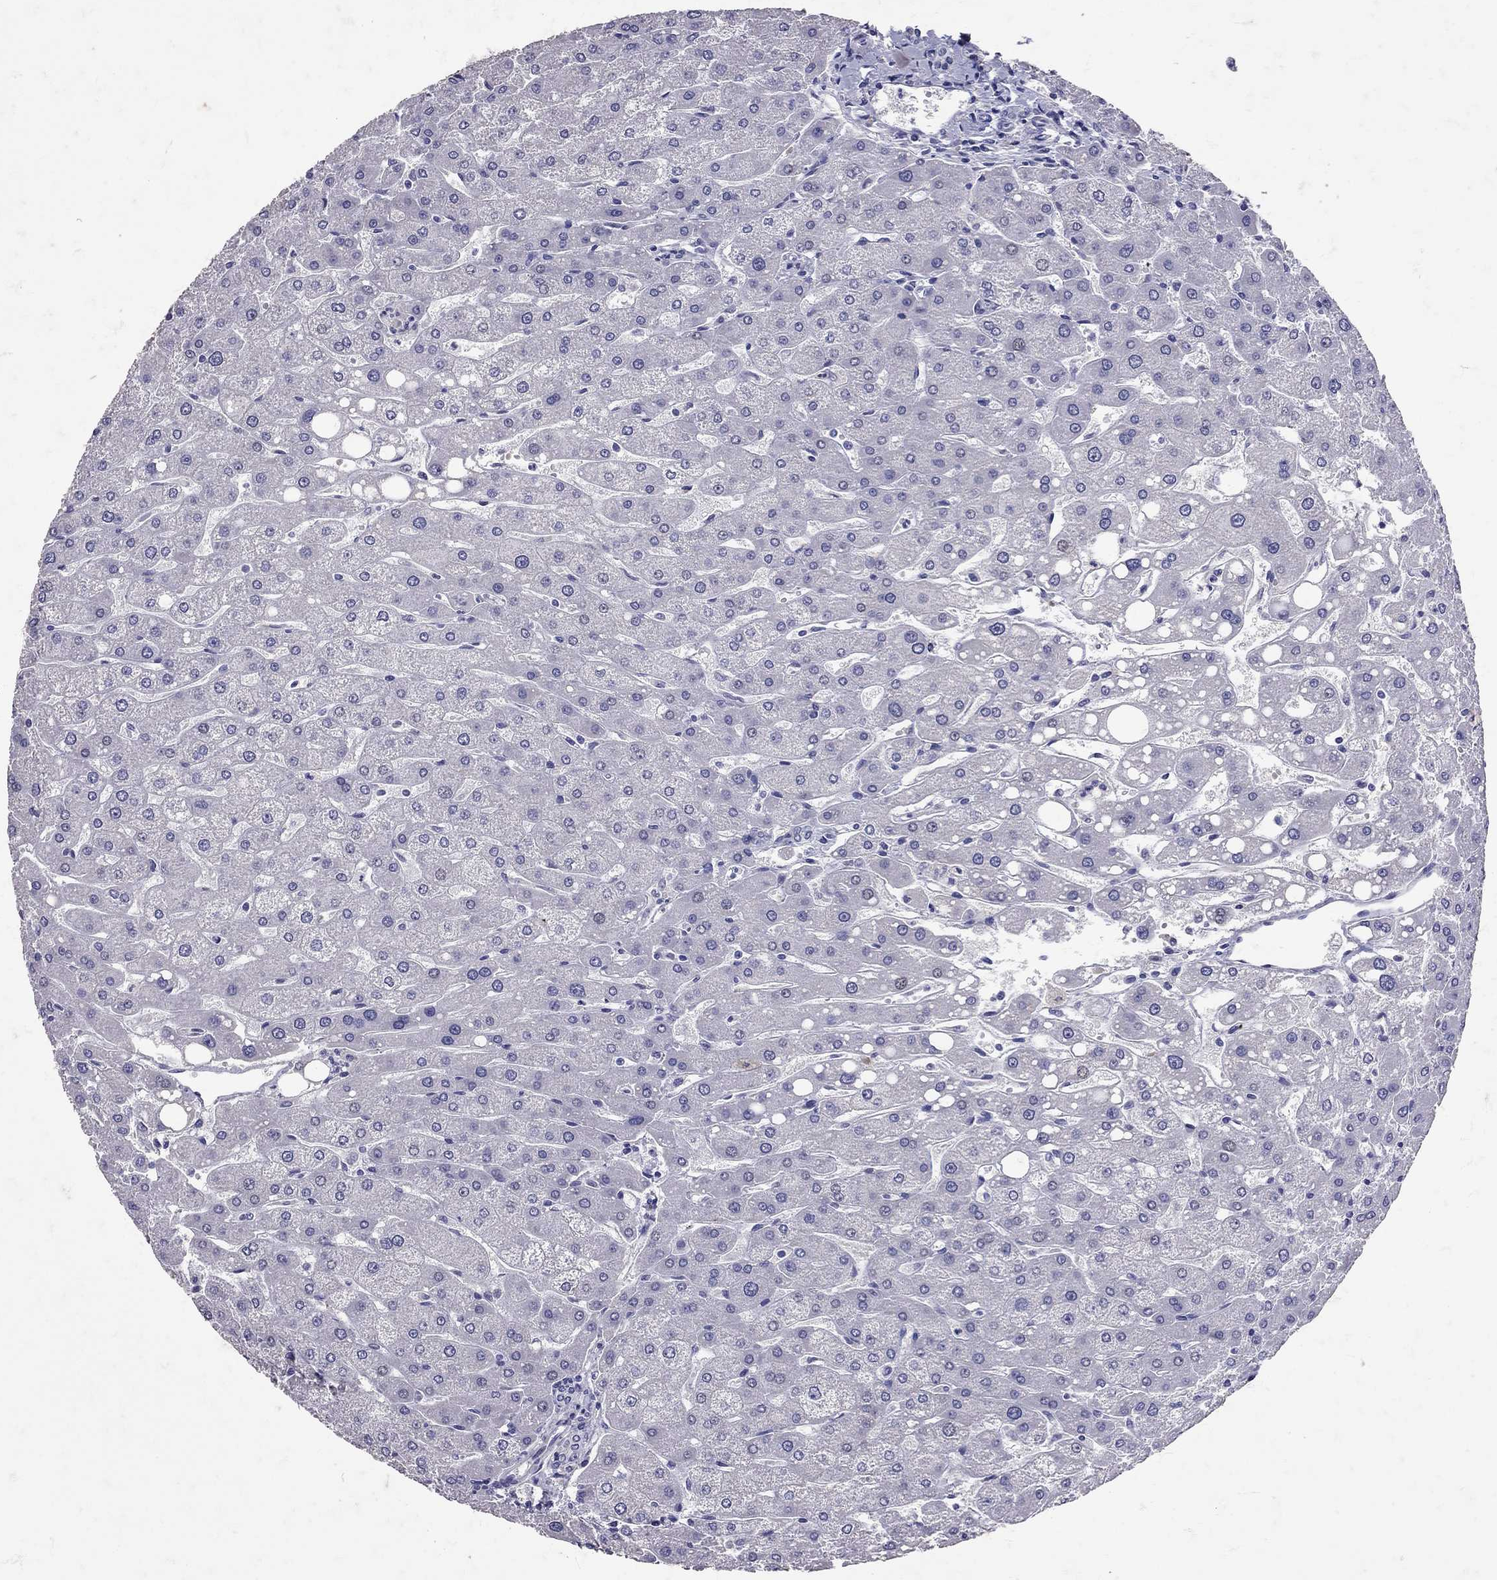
{"staining": {"intensity": "negative", "quantity": "none", "location": "none"}, "tissue": "liver", "cell_type": "Cholangiocytes", "image_type": "normal", "snomed": [{"axis": "morphology", "description": "Normal tissue, NOS"}, {"axis": "topography", "description": "Liver"}], "caption": "High power microscopy histopathology image of an immunohistochemistry (IHC) photomicrograph of normal liver, revealing no significant positivity in cholangiocytes.", "gene": "SST", "patient": {"sex": "male", "age": 67}}